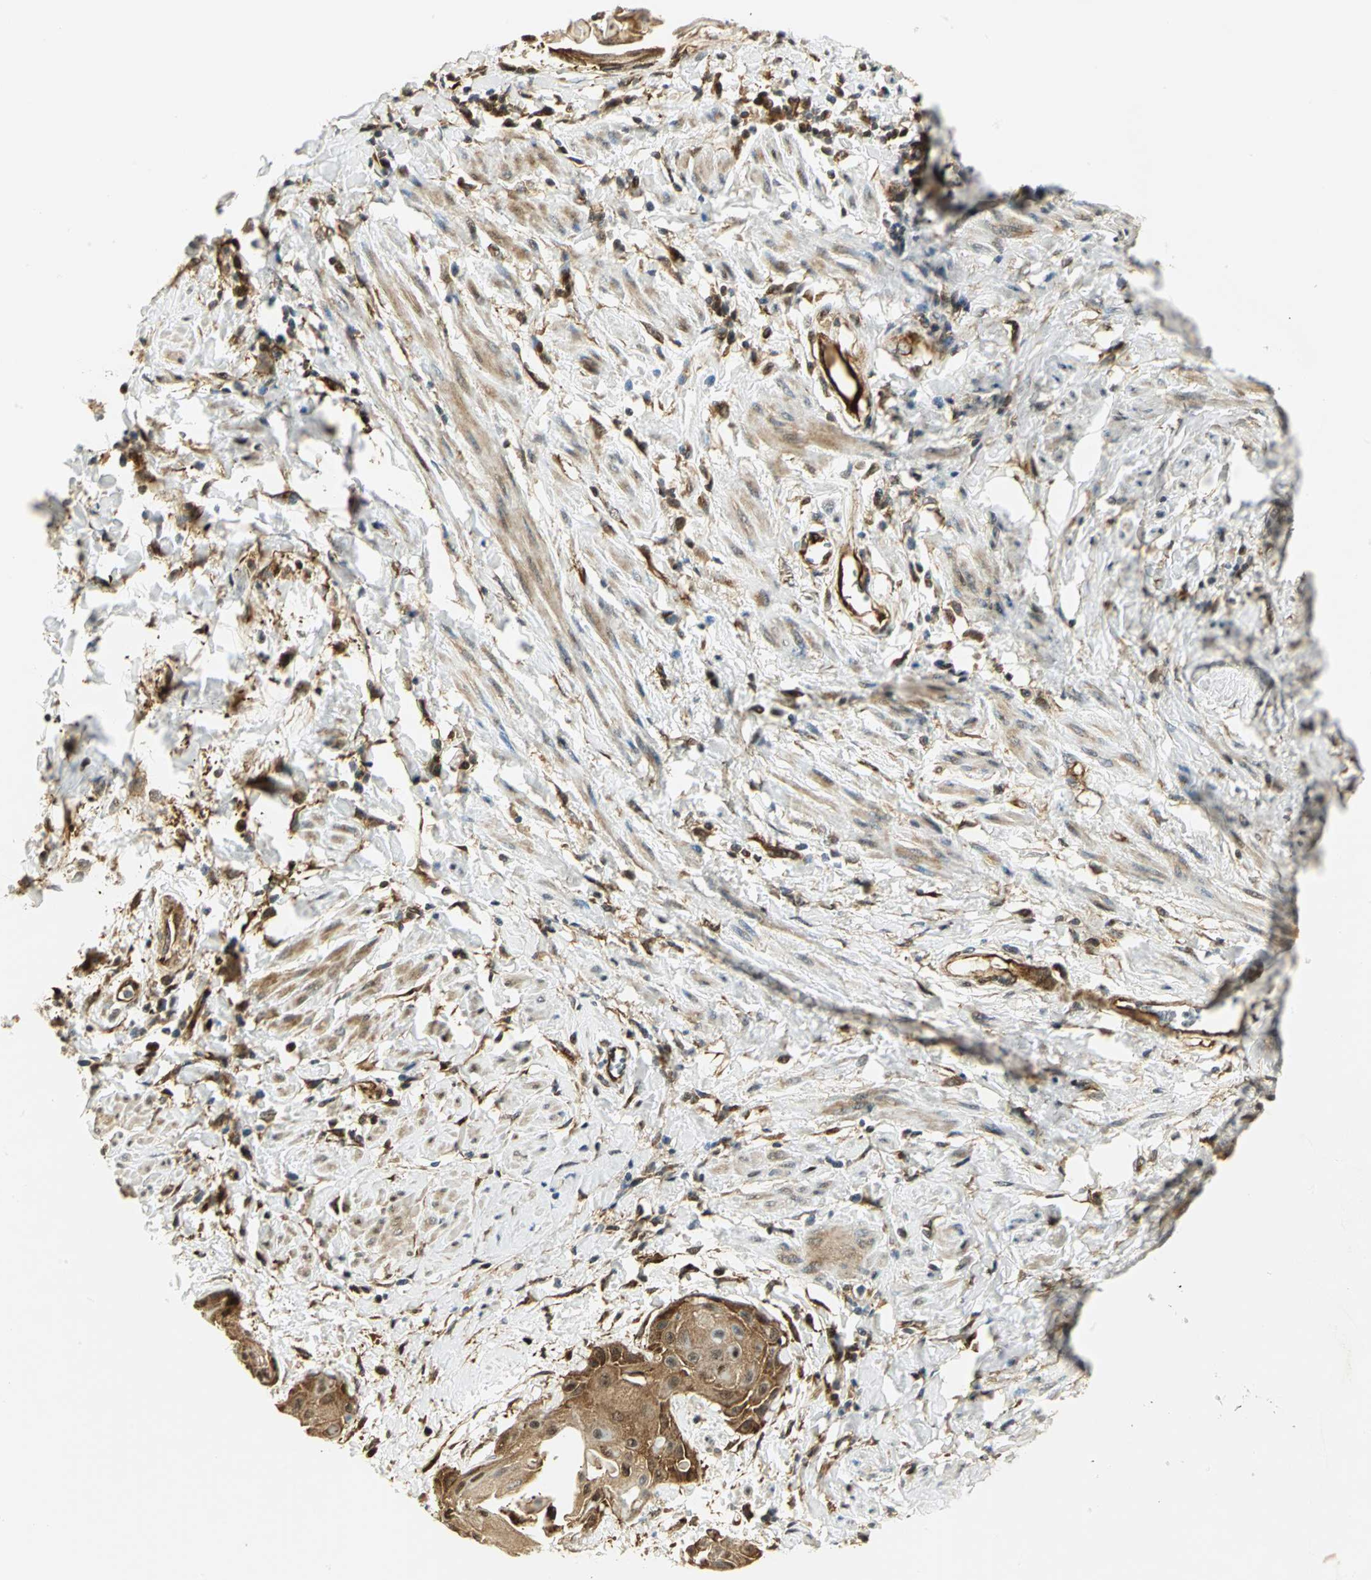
{"staining": {"intensity": "moderate", "quantity": ">75%", "location": "cytoplasmic/membranous,nuclear"}, "tissue": "cervical cancer", "cell_type": "Tumor cells", "image_type": "cancer", "snomed": [{"axis": "morphology", "description": "Squamous cell carcinoma, NOS"}, {"axis": "topography", "description": "Cervix"}], "caption": "Cervical cancer (squamous cell carcinoma) was stained to show a protein in brown. There is medium levels of moderate cytoplasmic/membranous and nuclear expression in about >75% of tumor cells.", "gene": "EEA1", "patient": {"sex": "female", "age": 57}}